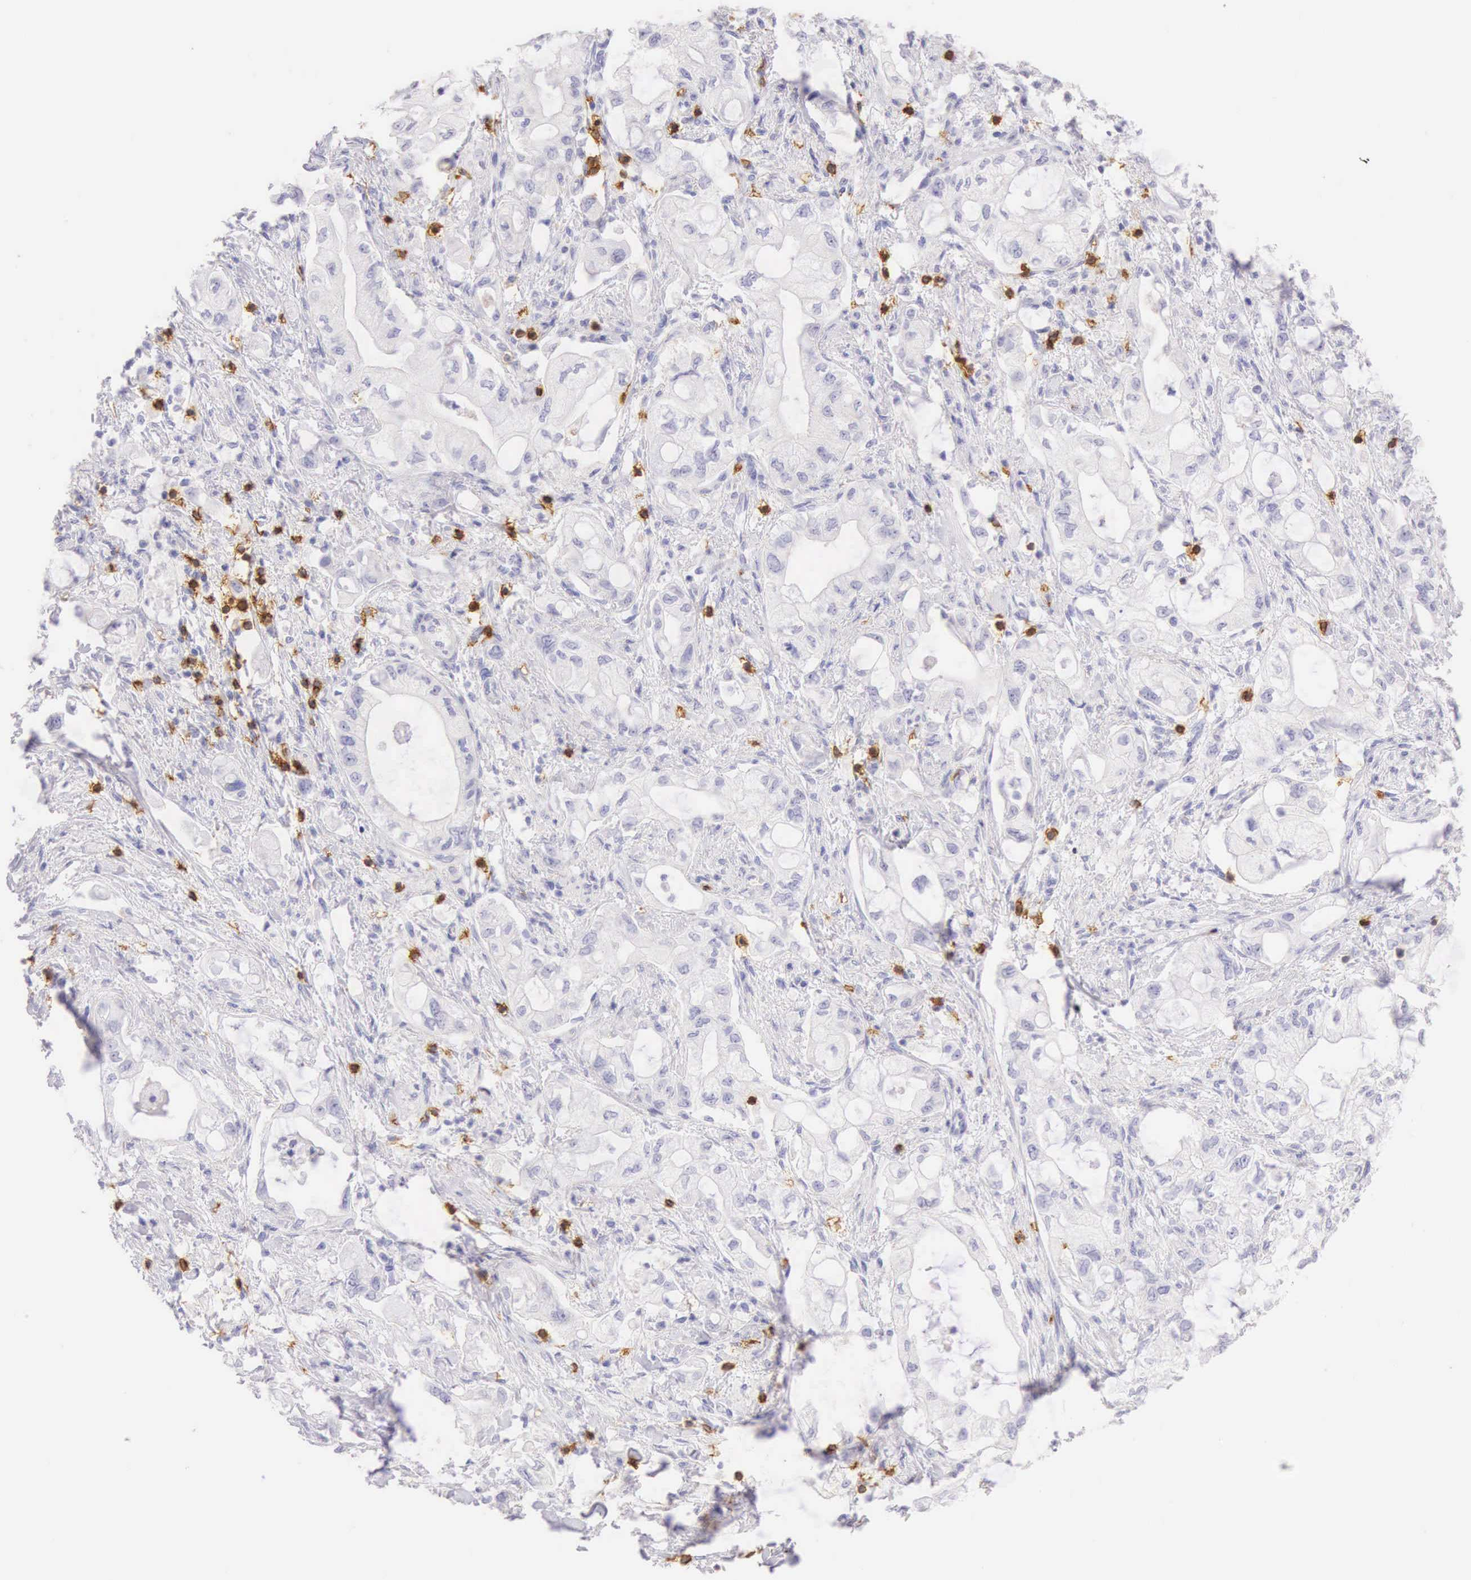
{"staining": {"intensity": "negative", "quantity": "none", "location": "none"}, "tissue": "pancreatic cancer", "cell_type": "Tumor cells", "image_type": "cancer", "snomed": [{"axis": "morphology", "description": "Adenocarcinoma, NOS"}, {"axis": "topography", "description": "Pancreas"}], "caption": "Immunohistochemical staining of human pancreatic cancer exhibits no significant expression in tumor cells.", "gene": "CD3E", "patient": {"sex": "male", "age": 79}}